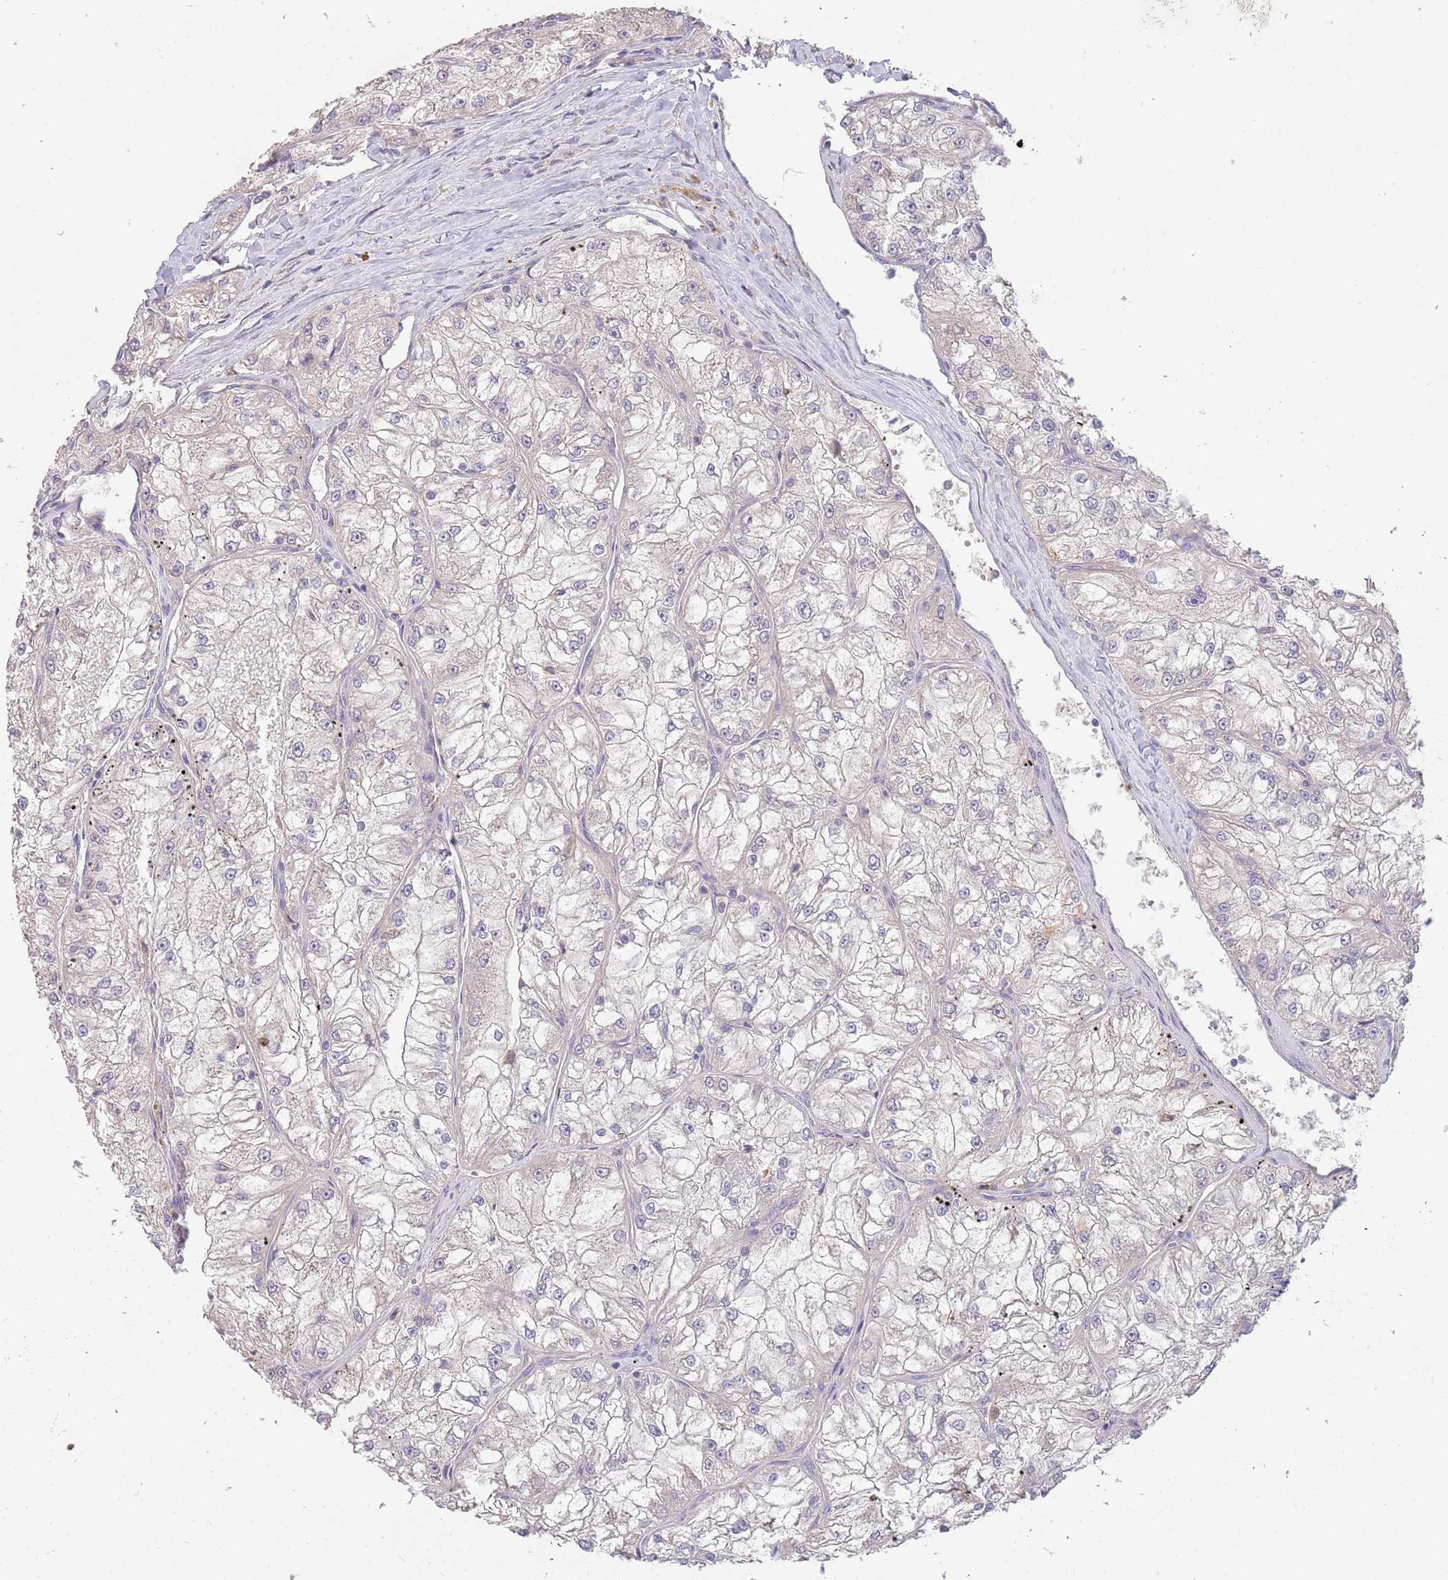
{"staining": {"intensity": "negative", "quantity": "none", "location": "none"}, "tissue": "renal cancer", "cell_type": "Tumor cells", "image_type": "cancer", "snomed": [{"axis": "morphology", "description": "Adenocarcinoma, NOS"}, {"axis": "topography", "description": "Kidney"}], "caption": "There is no significant expression in tumor cells of adenocarcinoma (renal). (IHC, brightfield microscopy, high magnification).", "gene": "MEI1", "patient": {"sex": "female", "age": 72}}